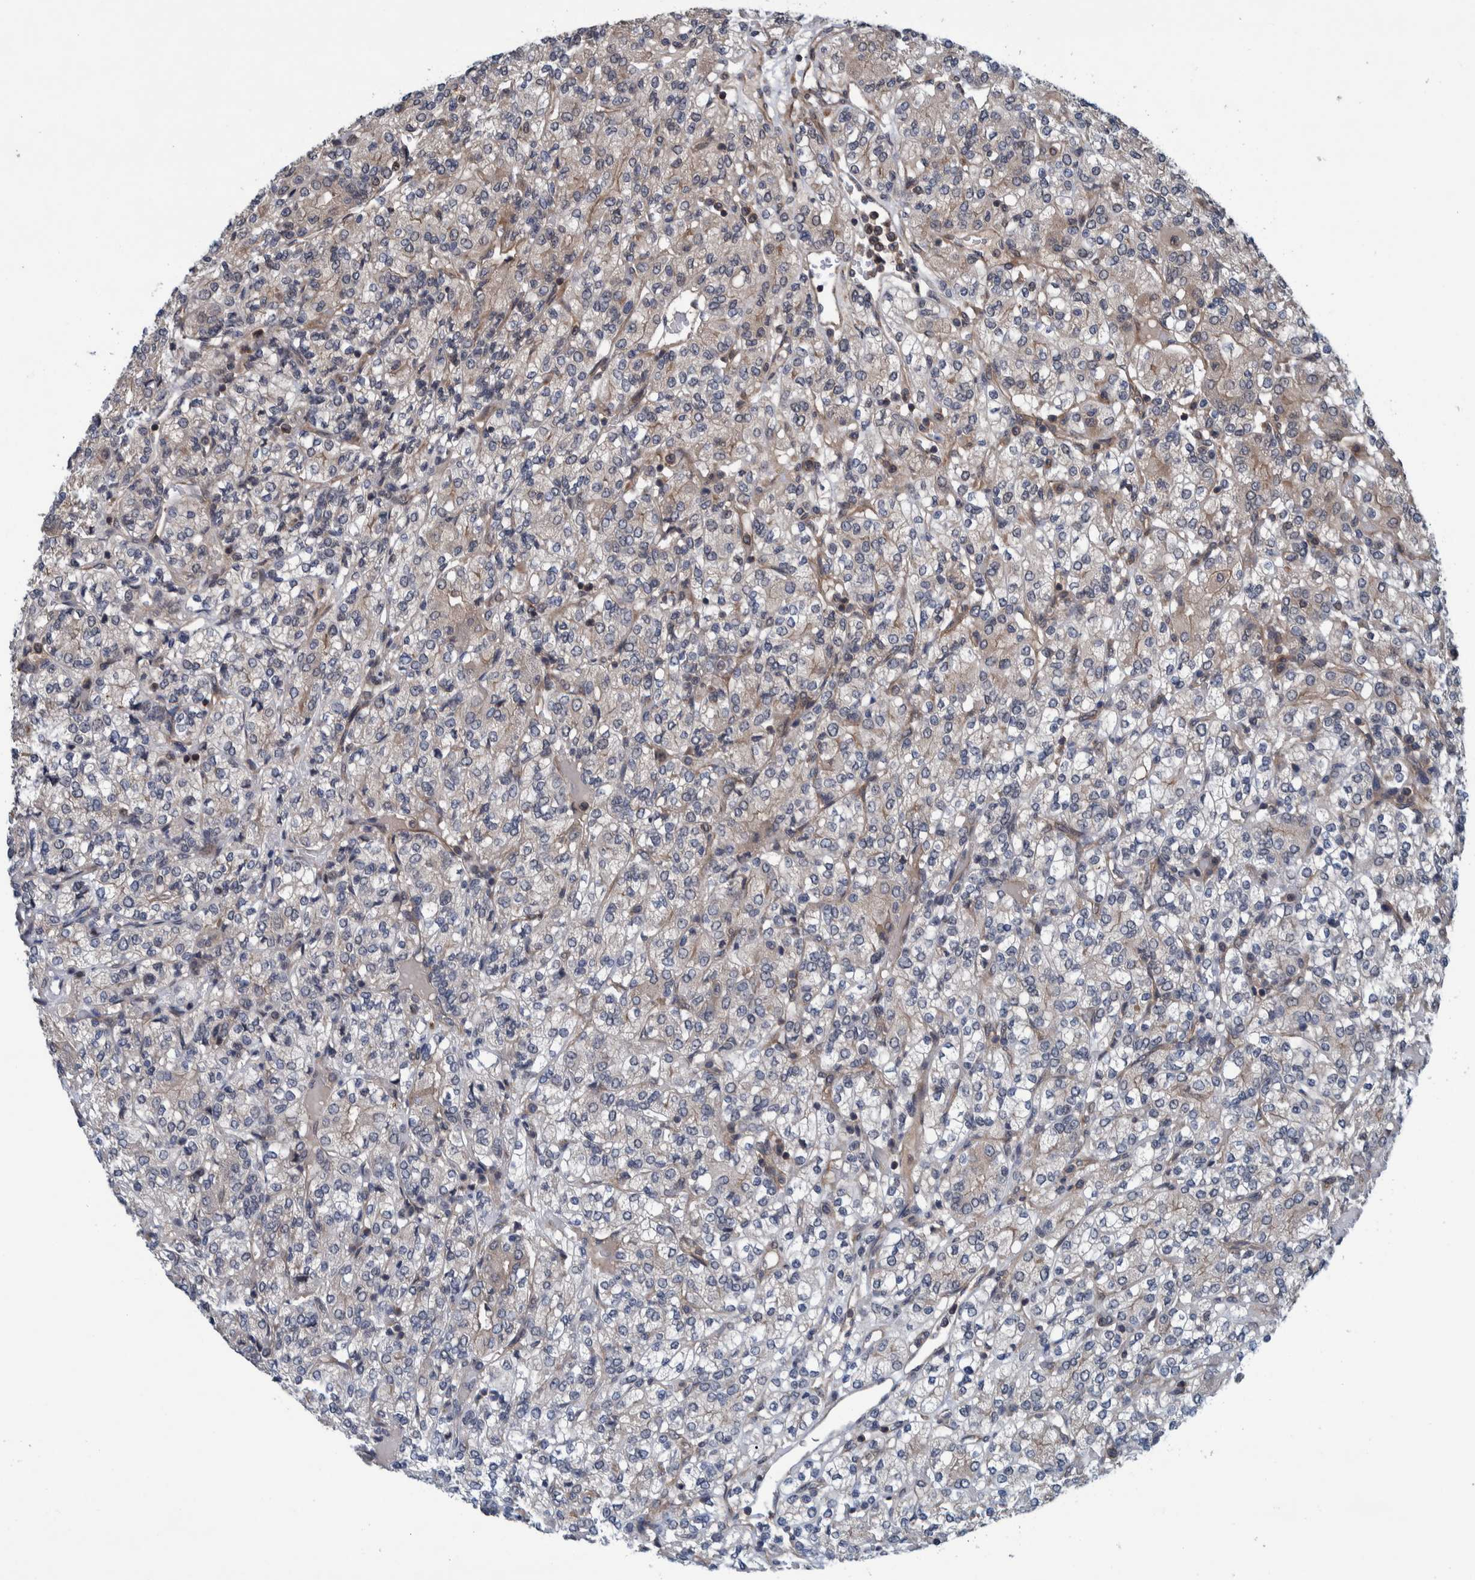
{"staining": {"intensity": "negative", "quantity": "none", "location": "none"}, "tissue": "renal cancer", "cell_type": "Tumor cells", "image_type": "cancer", "snomed": [{"axis": "morphology", "description": "Adenocarcinoma, NOS"}, {"axis": "topography", "description": "Kidney"}], "caption": "A high-resolution image shows immunohistochemistry staining of renal cancer, which exhibits no significant staining in tumor cells. (DAB immunohistochemistry with hematoxylin counter stain).", "gene": "MRPS7", "patient": {"sex": "male", "age": 77}}